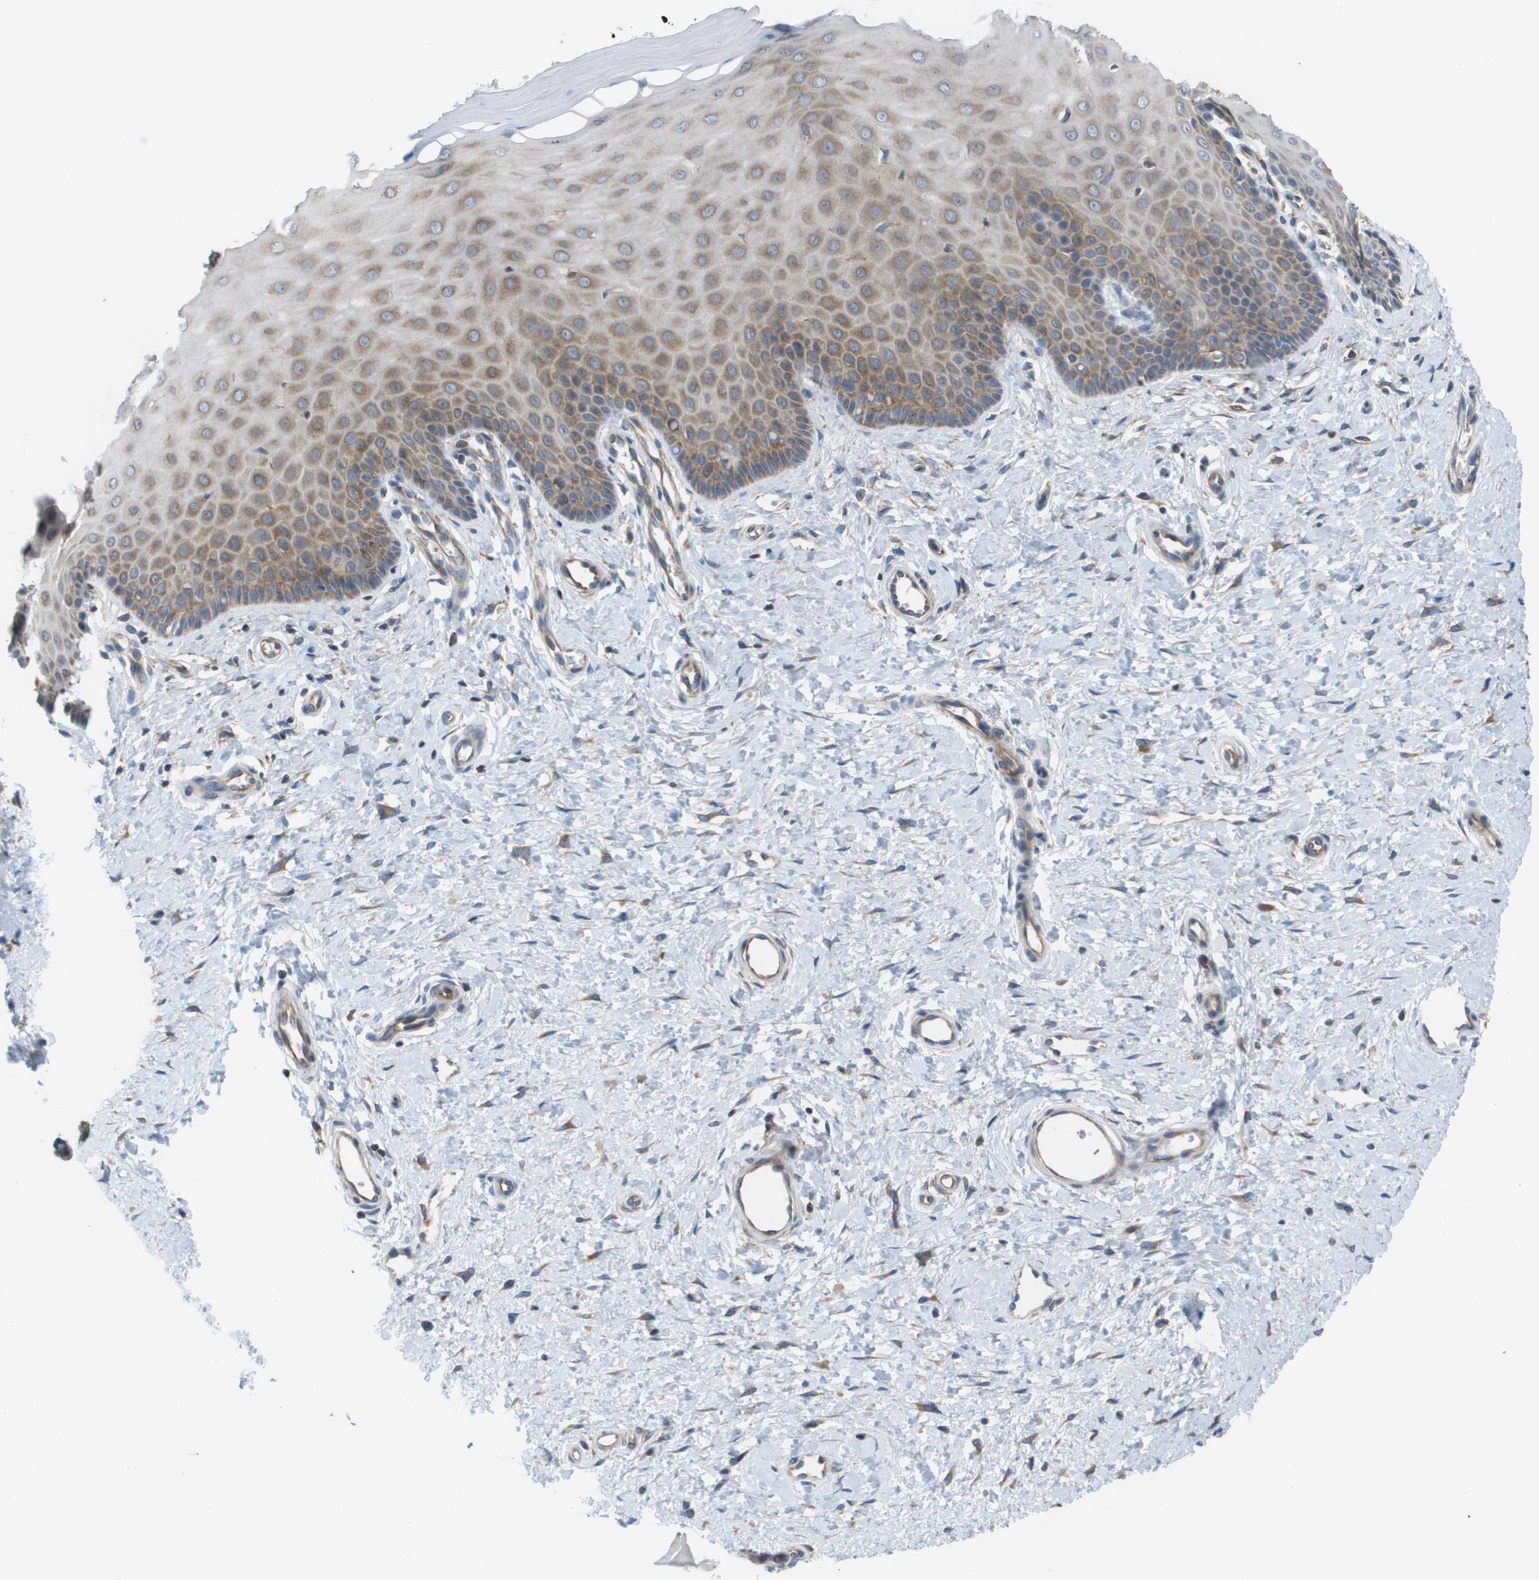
{"staining": {"intensity": "moderate", "quantity": "25%-75%", "location": "cytoplasmic/membranous"}, "tissue": "cervix", "cell_type": "Glandular cells", "image_type": "normal", "snomed": [{"axis": "morphology", "description": "Normal tissue, NOS"}, {"axis": "topography", "description": "Cervix"}], "caption": "This micrograph displays IHC staining of normal cervix, with medium moderate cytoplasmic/membranous expression in approximately 25%-75% of glandular cells.", "gene": "EIF4G2", "patient": {"sex": "female", "age": 55}}